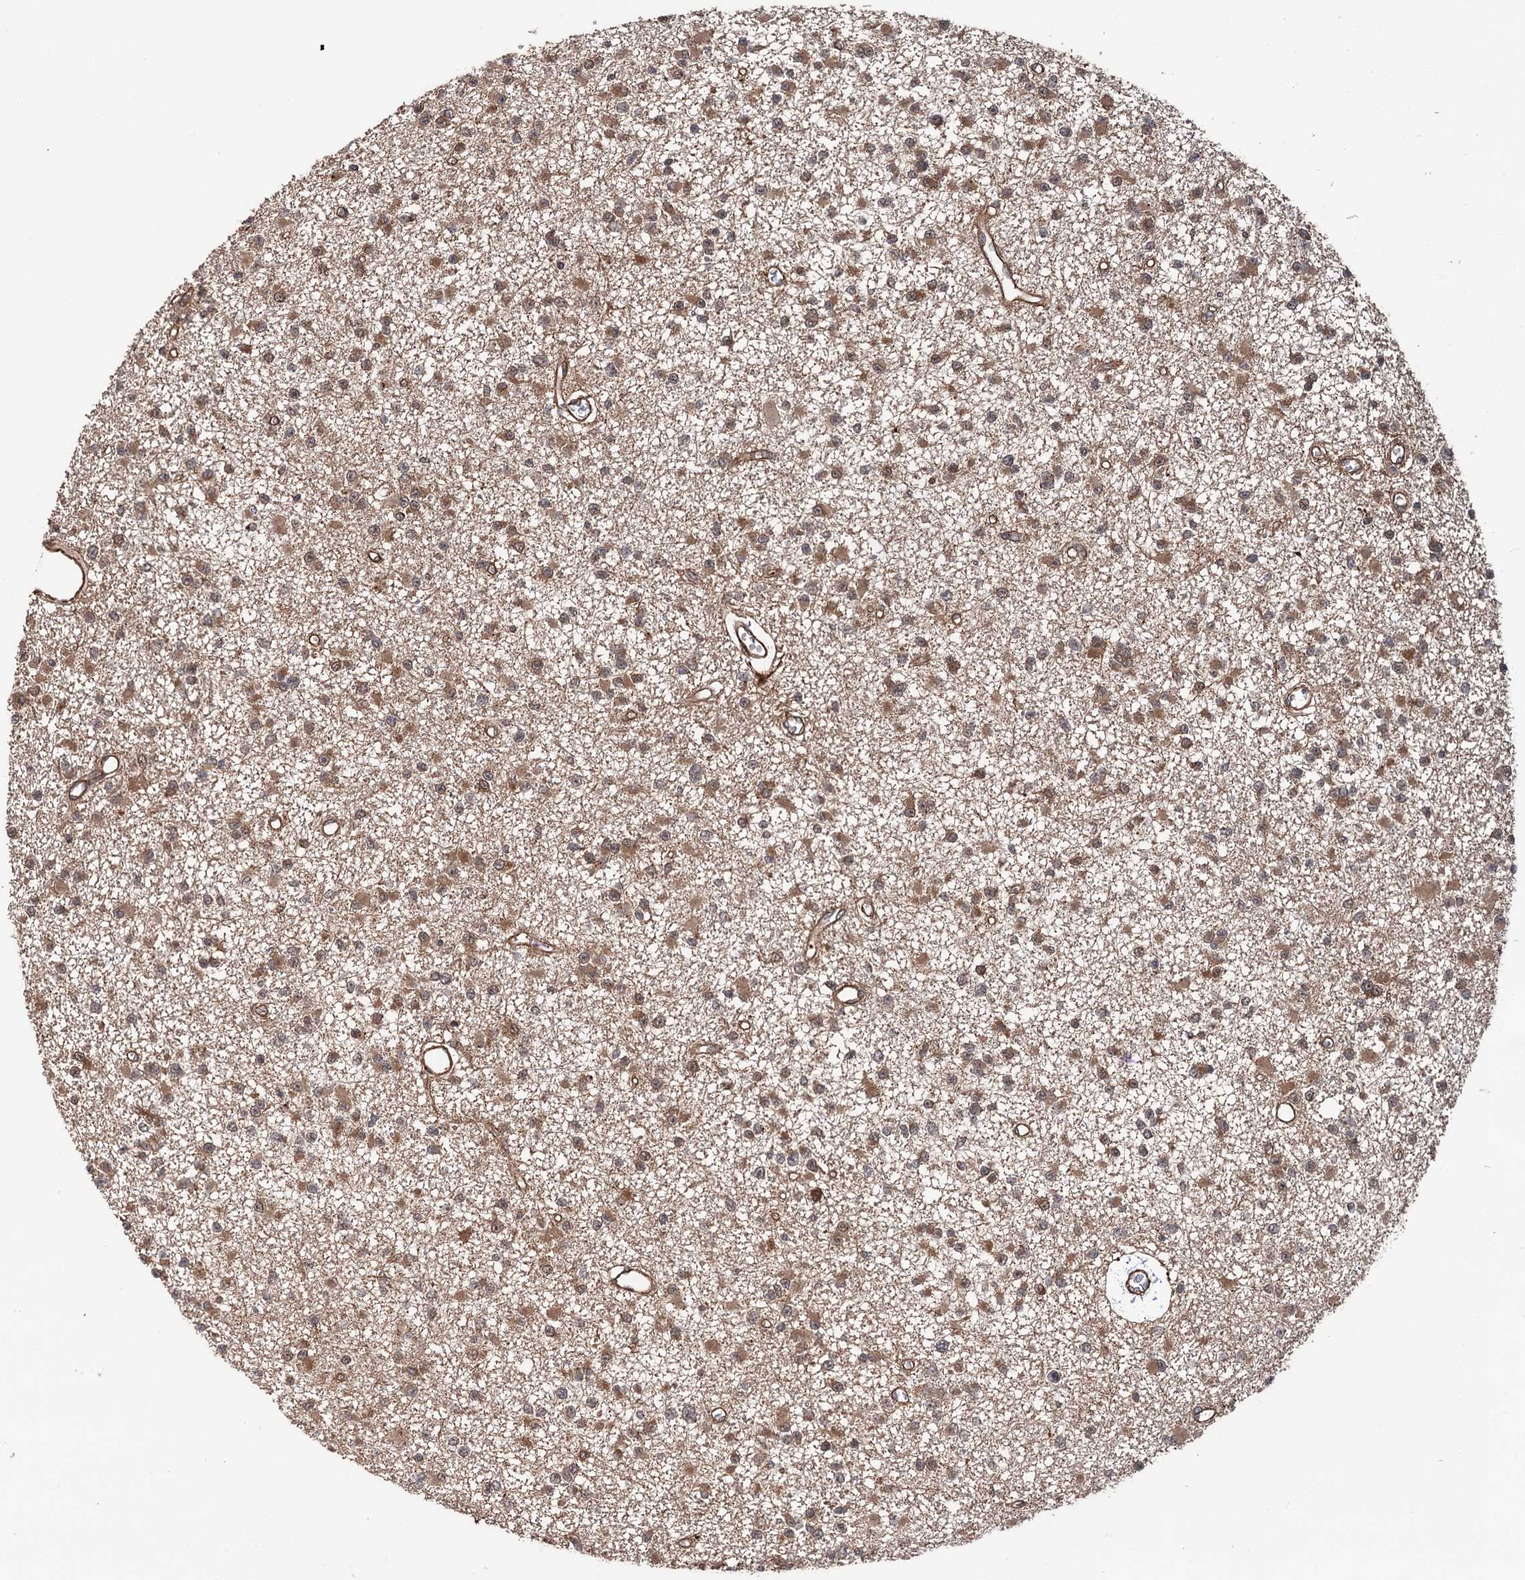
{"staining": {"intensity": "moderate", "quantity": ">75%", "location": "cytoplasmic/membranous"}, "tissue": "glioma", "cell_type": "Tumor cells", "image_type": "cancer", "snomed": [{"axis": "morphology", "description": "Glioma, malignant, Low grade"}, {"axis": "topography", "description": "Brain"}], "caption": "The micrograph shows staining of malignant glioma (low-grade), revealing moderate cytoplasmic/membranous protein positivity (brown color) within tumor cells.", "gene": "ATP8B4", "patient": {"sex": "female", "age": 22}}